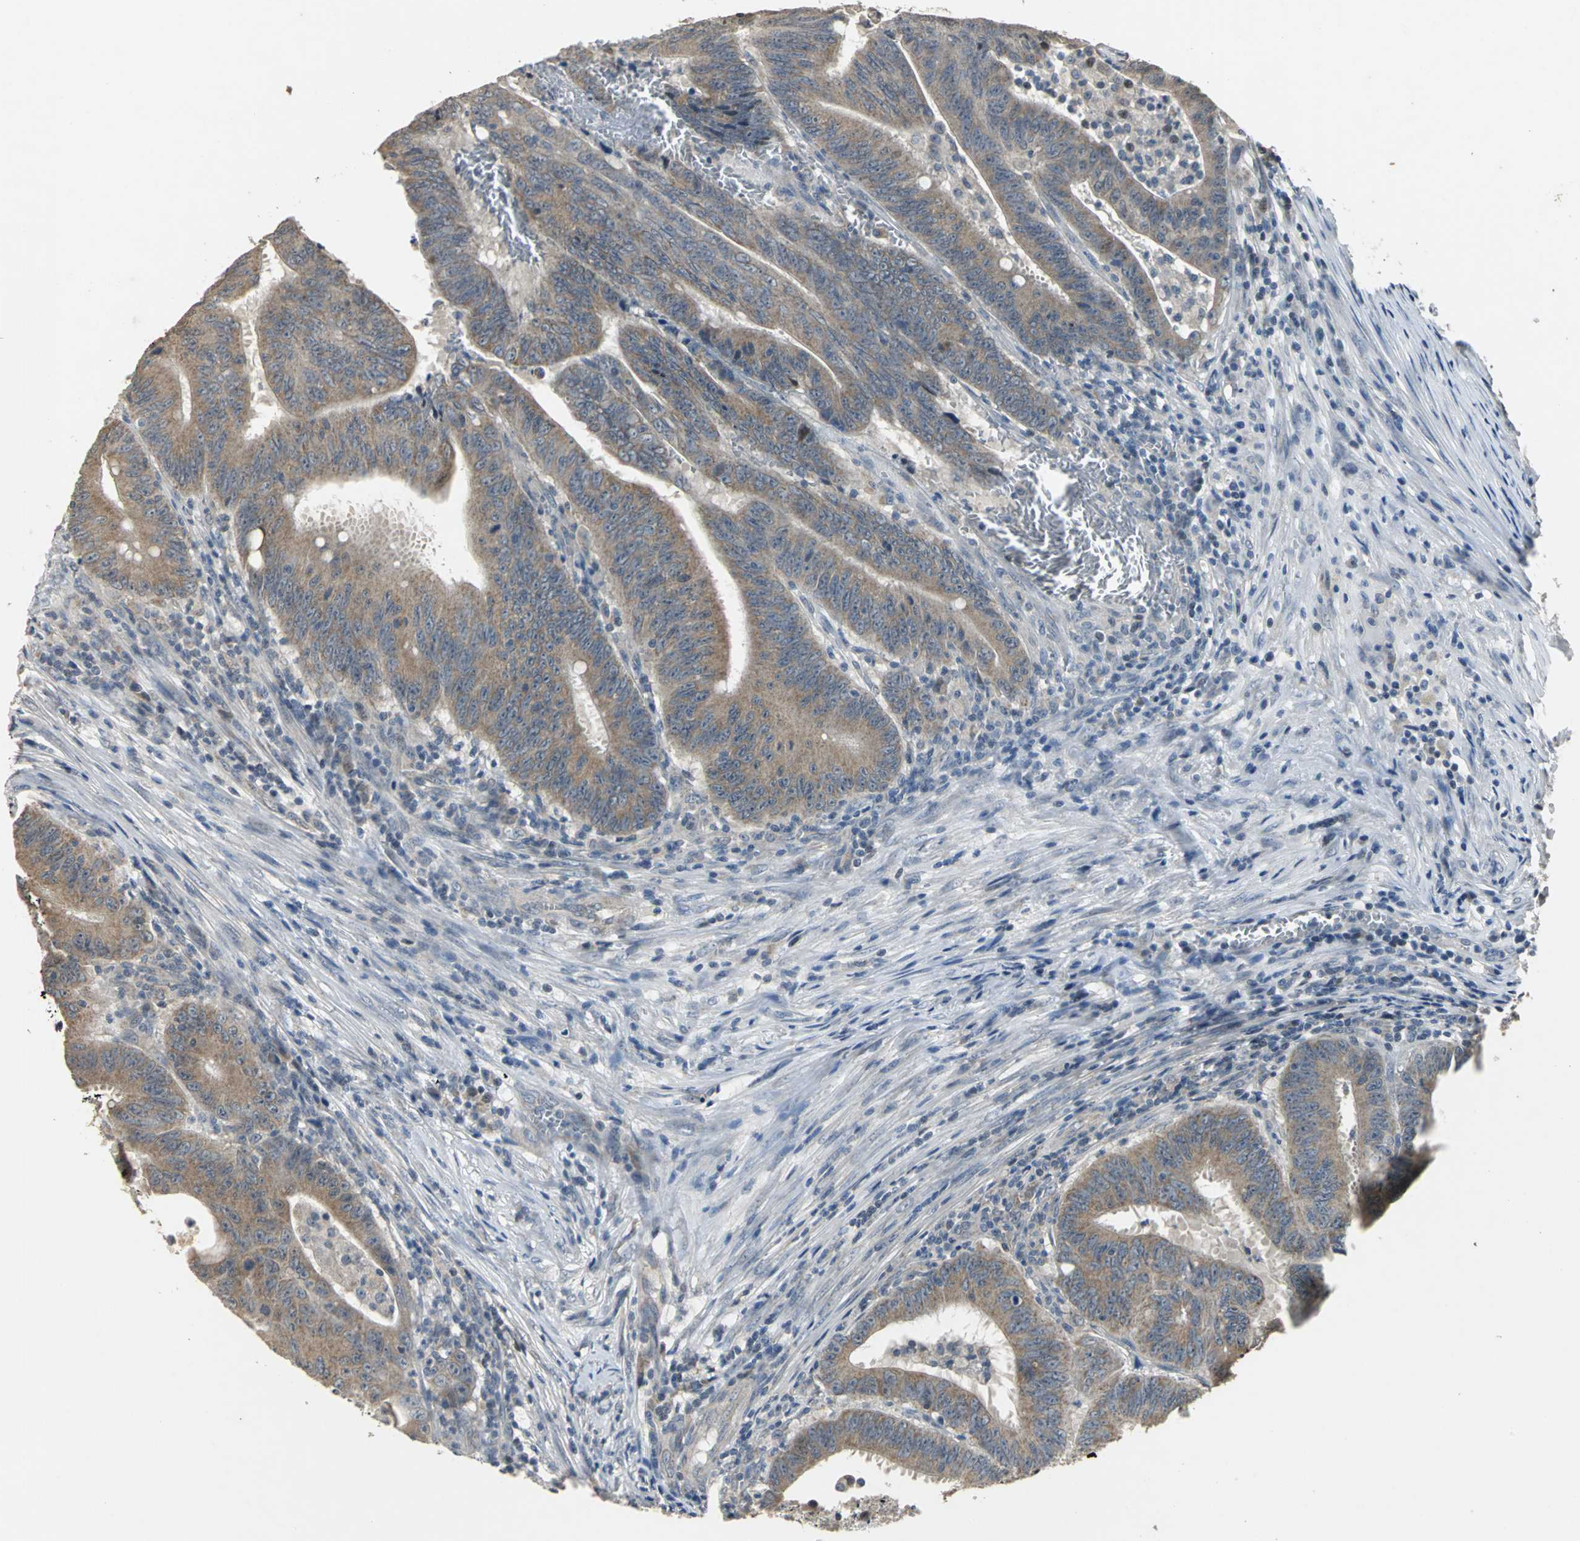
{"staining": {"intensity": "moderate", "quantity": ">75%", "location": "cytoplasmic/membranous"}, "tissue": "colorectal cancer", "cell_type": "Tumor cells", "image_type": "cancer", "snomed": [{"axis": "morphology", "description": "Adenocarcinoma, NOS"}, {"axis": "topography", "description": "Colon"}], "caption": "Human colorectal cancer stained with a brown dye exhibits moderate cytoplasmic/membranous positive expression in about >75% of tumor cells.", "gene": "JADE3", "patient": {"sex": "male", "age": 45}}